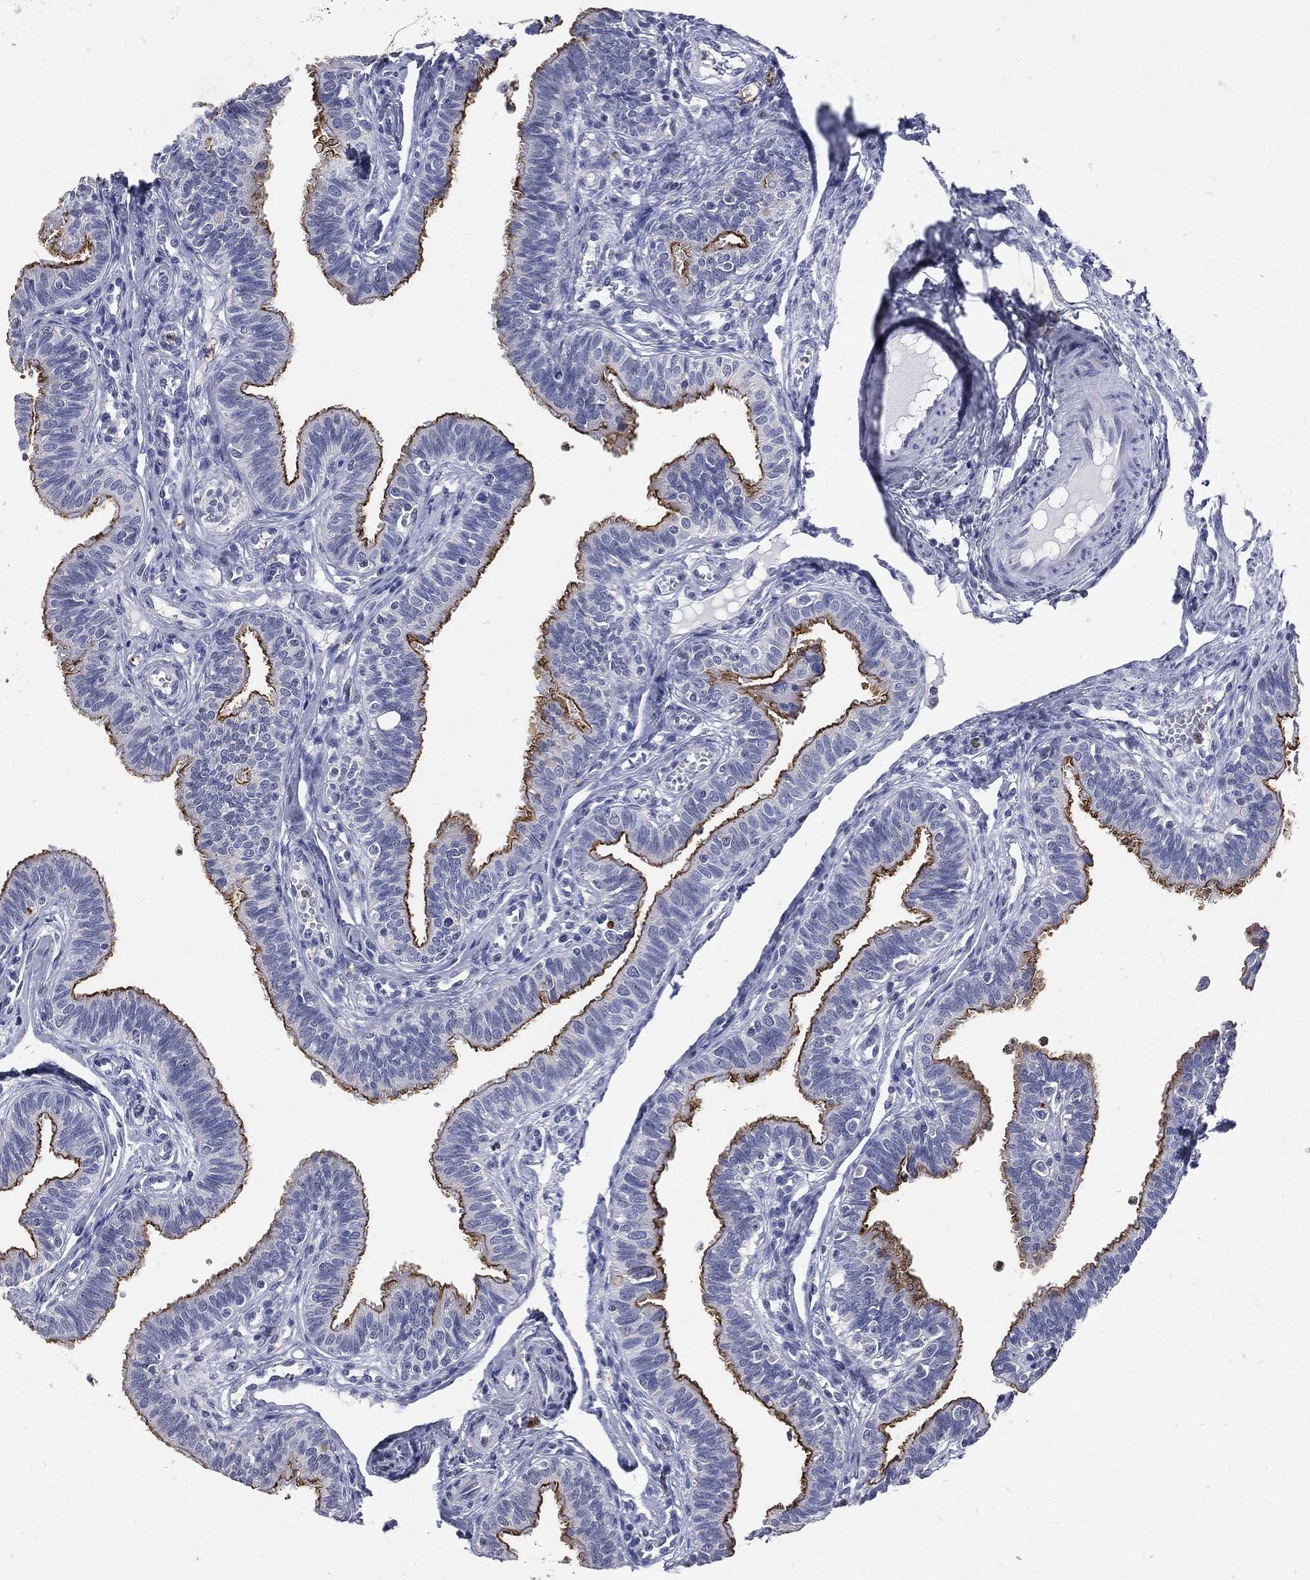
{"staining": {"intensity": "strong", "quantity": "25%-75%", "location": "cytoplasmic/membranous"}, "tissue": "fallopian tube", "cell_type": "Glandular cells", "image_type": "normal", "snomed": [{"axis": "morphology", "description": "Normal tissue, NOS"}, {"axis": "topography", "description": "Fallopian tube"}], "caption": "Immunohistochemistry photomicrograph of normal fallopian tube: fallopian tube stained using IHC reveals high levels of strong protein expression localized specifically in the cytoplasmic/membranous of glandular cells, appearing as a cytoplasmic/membranous brown color.", "gene": "SLC34A2", "patient": {"sex": "female", "age": 36}}